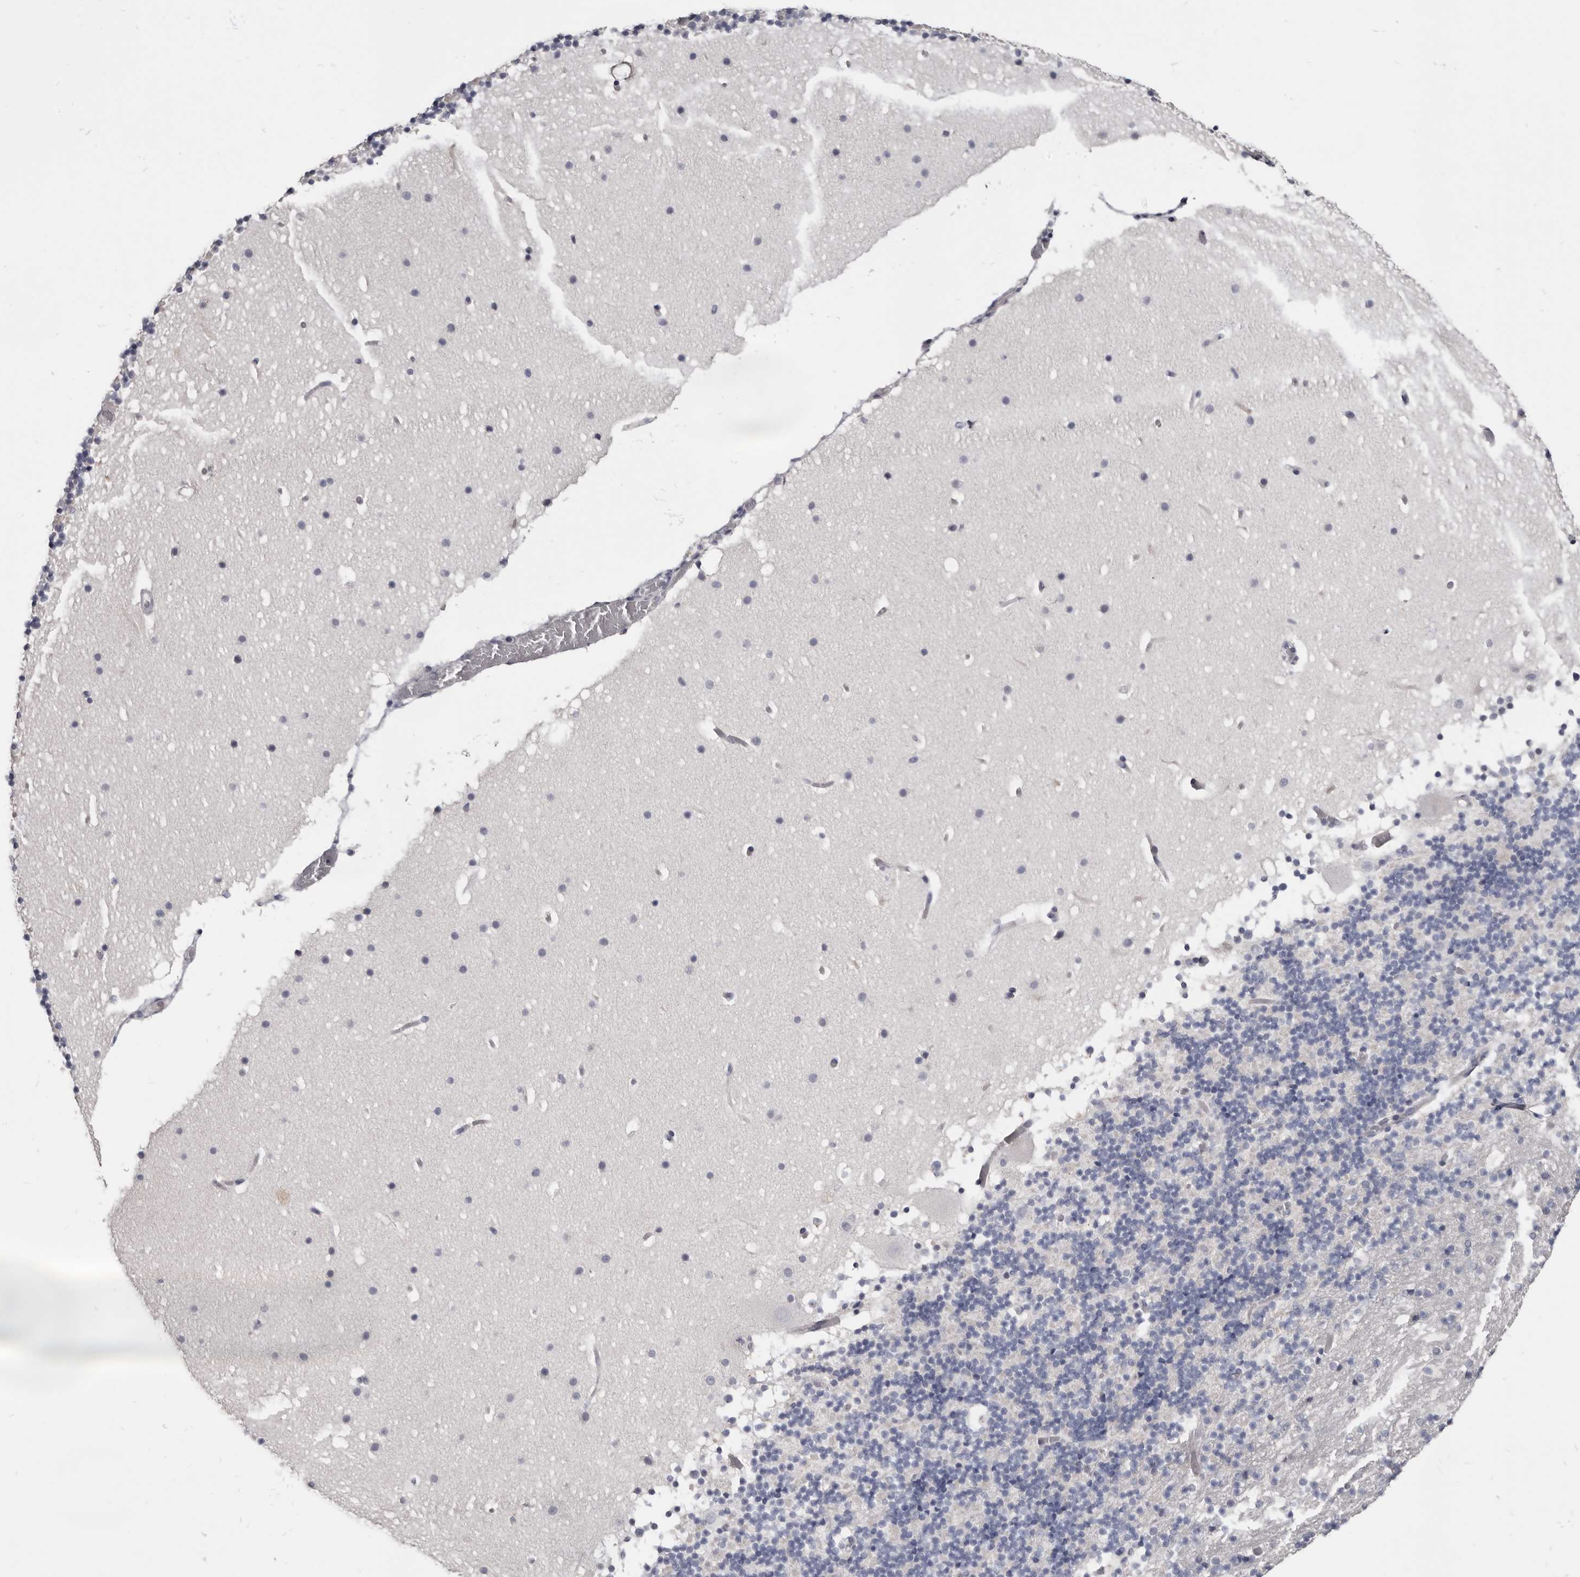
{"staining": {"intensity": "negative", "quantity": "none", "location": "none"}, "tissue": "cerebellum", "cell_type": "Cells in granular layer", "image_type": "normal", "snomed": [{"axis": "morphology", "description": "Normal tissue, NOS"}, {"axis": "topography", "description": "Cerebellum"}], "caption": "Cerebellum stained for a protein using IHC shows no staining cells in granular layer.", "gene": "CGN", "patient": {"sex": "male", "age": 57}}